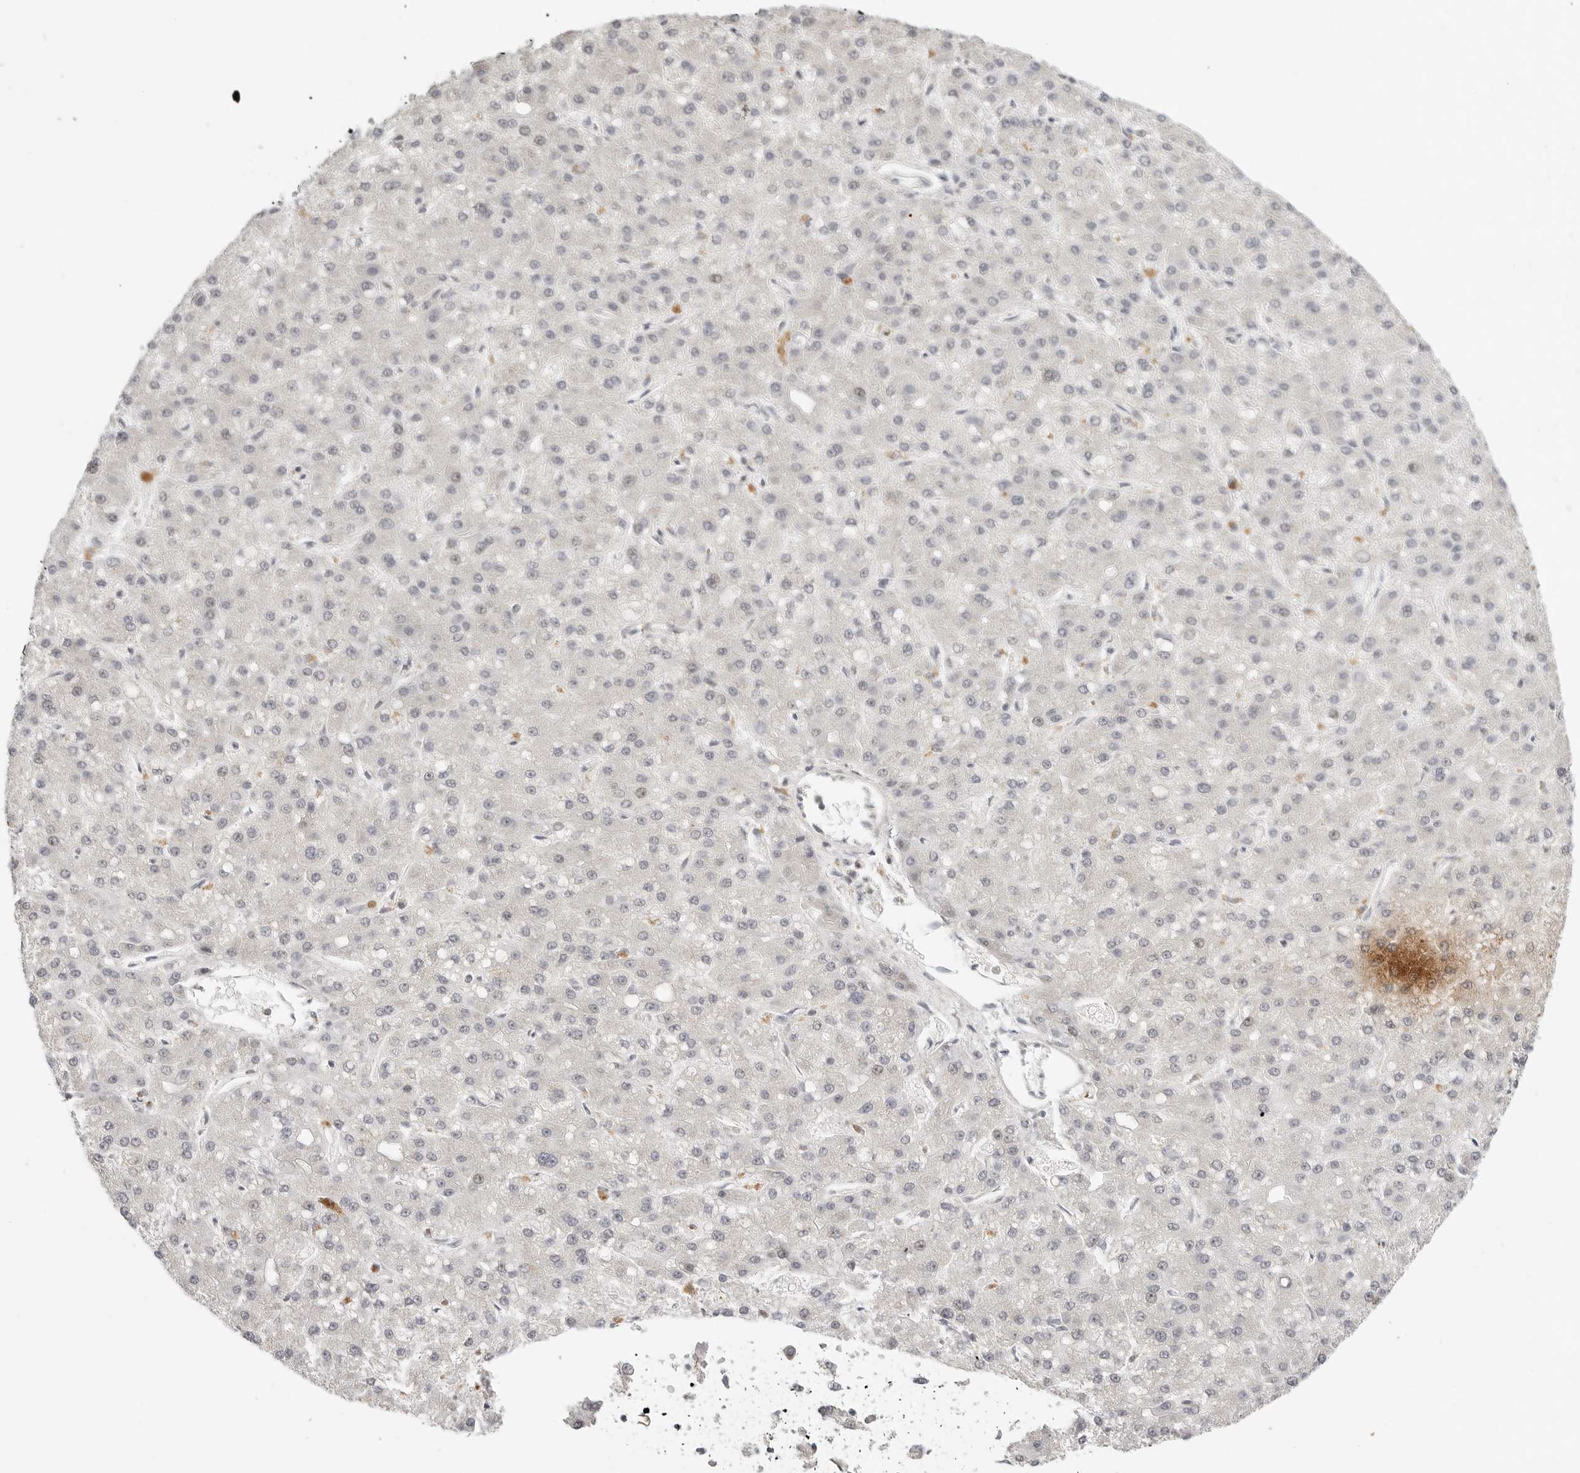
{"staining": {"intensity": "negative", "quantity": "none", "location": "none"}, "tissue": "liver cancer", "cell_type": "Tumor cells", "image_type": "cancer", "snomed": [{"axis": "morphology", "description": "Carcinoma, Hepatocellular, NOS"}, {"axis": "topography", "description": "Liver"}], "caption": "Liver hepatocellular carcinoma stained for a protein using immunohistochemistry exhibits no staining tumor cells.", "gene": "SH3KBP1", "patient": {"sex": "male", "age": 67}}